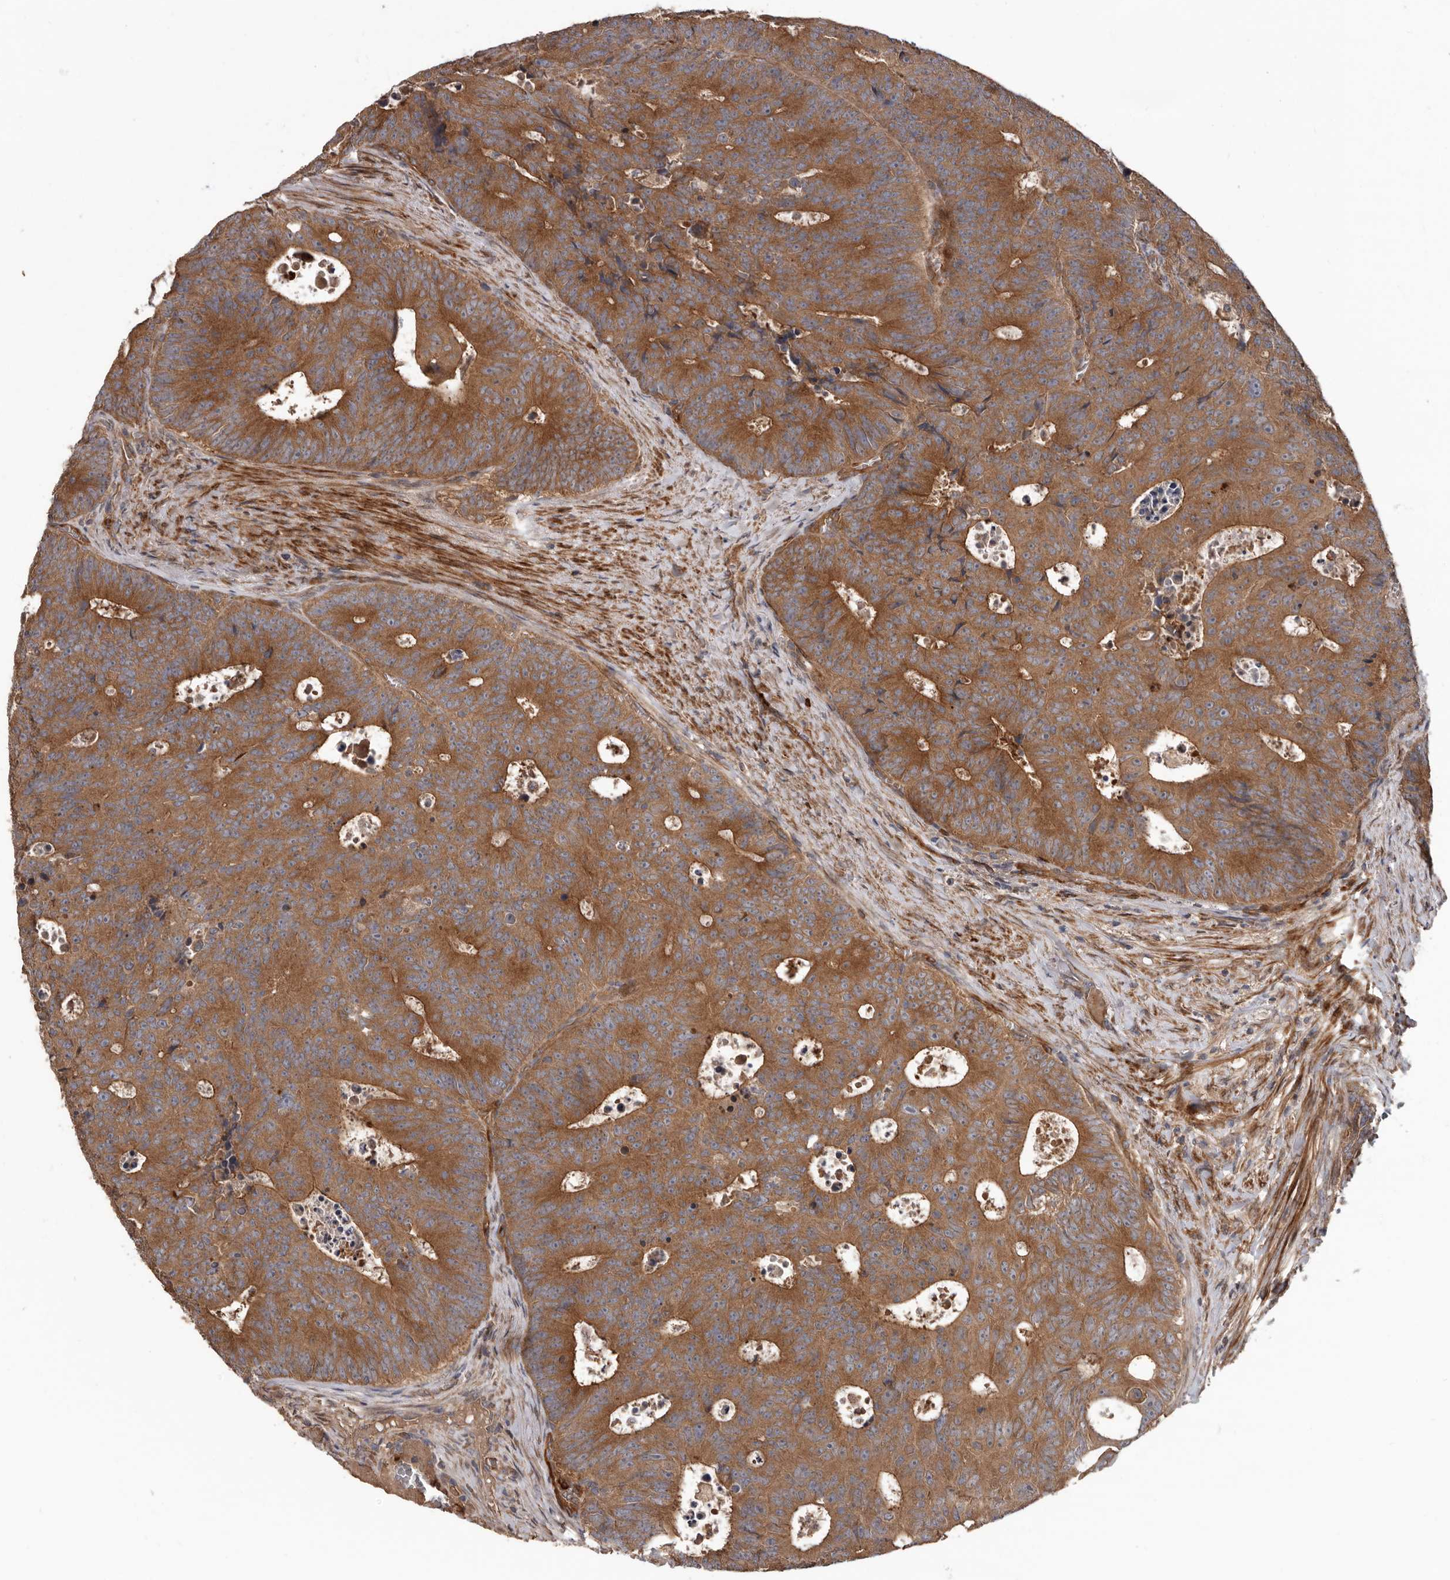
{"staining": {"intensity": "strong", "quantity": "25%-75%", "location": "cytoplasmic/membranous"}, "tissue": "colorectal cancer", "cell_type": "Tumor cells", "image_type": "cancer", "snomed": [{"axis": "morphology", "description": "Adenocarcinoma, NOS"}, {"axis": "topography", "description": "Colon"}], "caption": "This micrograph demonstrates colorectal cancer stained with immunohistochemistry (IHC) to label a protein in brown. The cytoplasmic/membranous of tumor cells show strong positivity for the protein. Nuclei are counter-stained blue.", "gene": "ARHGEF5", "patient": {"sex": "male", "age": 87}}